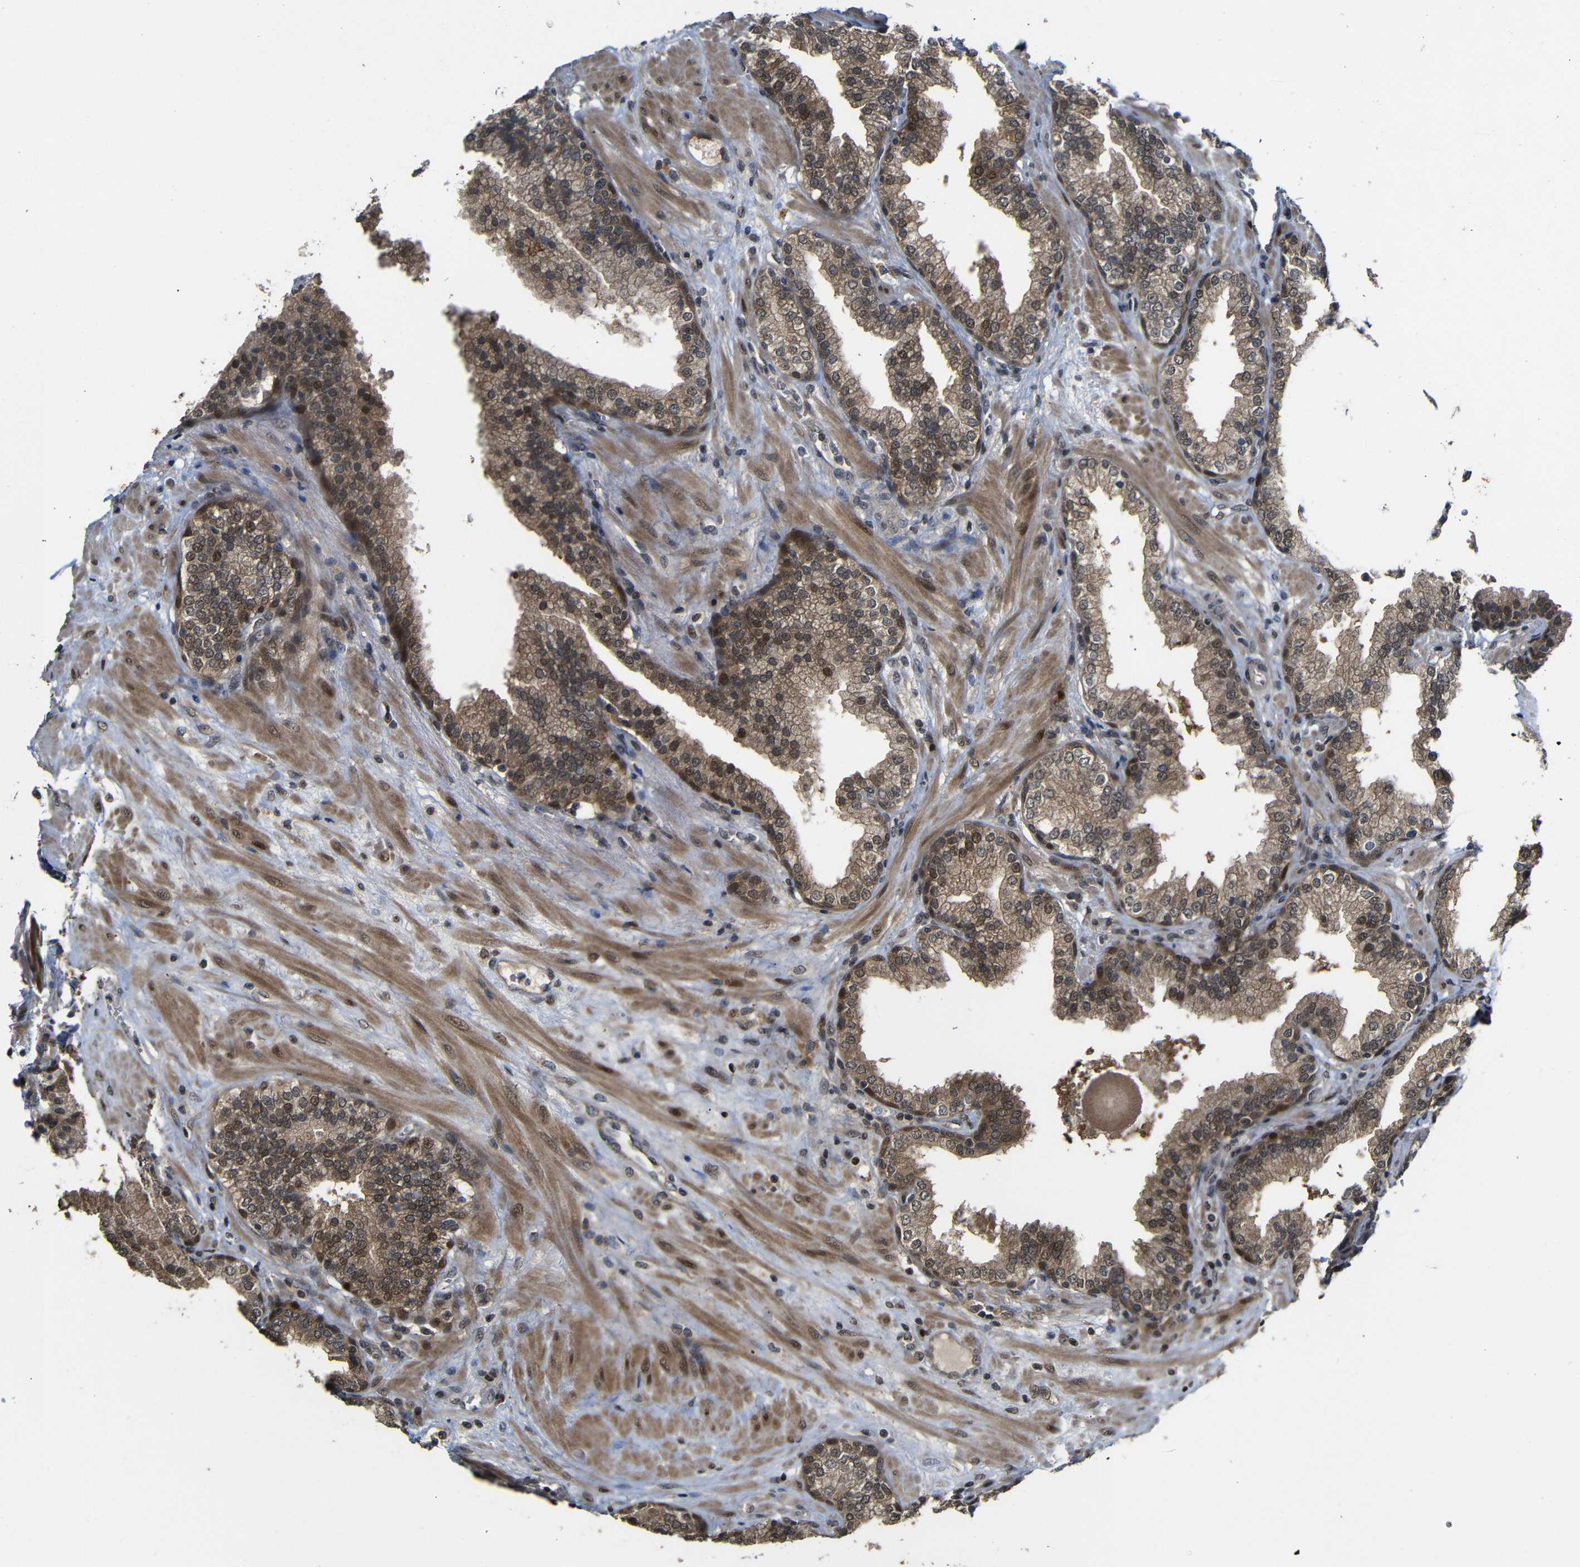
{"staining": {"intensity": "moderate", "quantity": ">75%", "location": "cytoplasmic/membranous,nuclear"}, "tissue": "prostate", "cell_type": "Glandular cells", "image_type": "normal", "snomed": [{"axis": "morphology", "description": "Normal tissue, NOS"}, {"axis": "topography", "description": "Prostate"}], "caption": "This is a micrograph of immunohistochemistry staining of benign prostate, which shows moderate positivity in the cytoplasmic/membranous,nuclear of glandular cells.", "gene": "ATG12", "patient": {"sex": "male", "age": 51}}